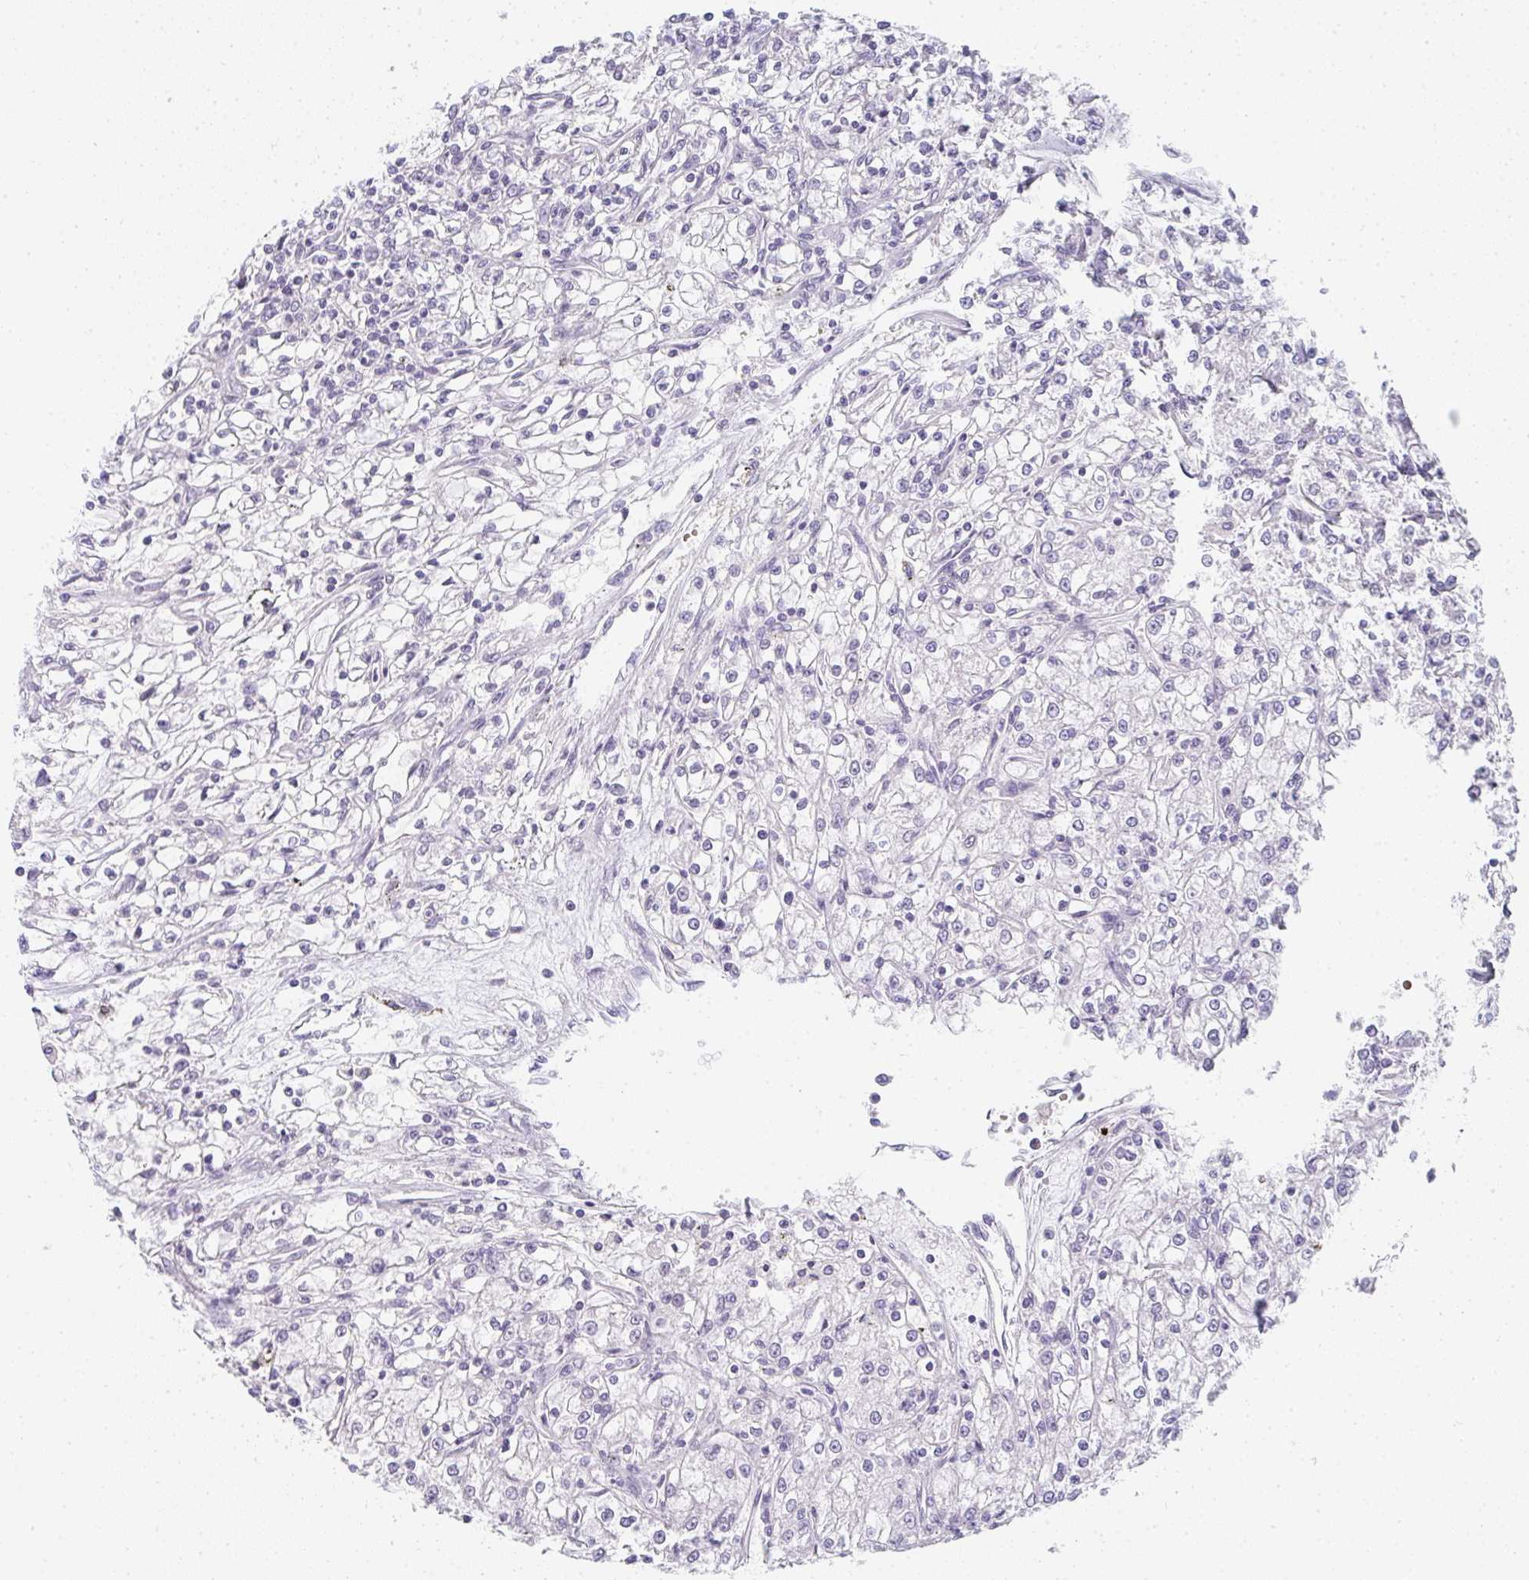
{"staining": {"intensity": "negative", "quantity": "none", "location": "none"}, "tissue": "renal cancer", "cell_type": "Tumor cells", "image_type": "cancer", "snomed": [{"axis": "morphology", "description": "Adenocarcinoma, NOS"}, {"axis": "topography", "description": "Kidney"}], "caption": "Immunohistochemistry histopathology image of adenocarcinoma (renal) stained for a protein (brown), which exhibits no positivity in tumor cells.", "gene": "NEU2", "patient": {"sex": "female", "age": 59}}